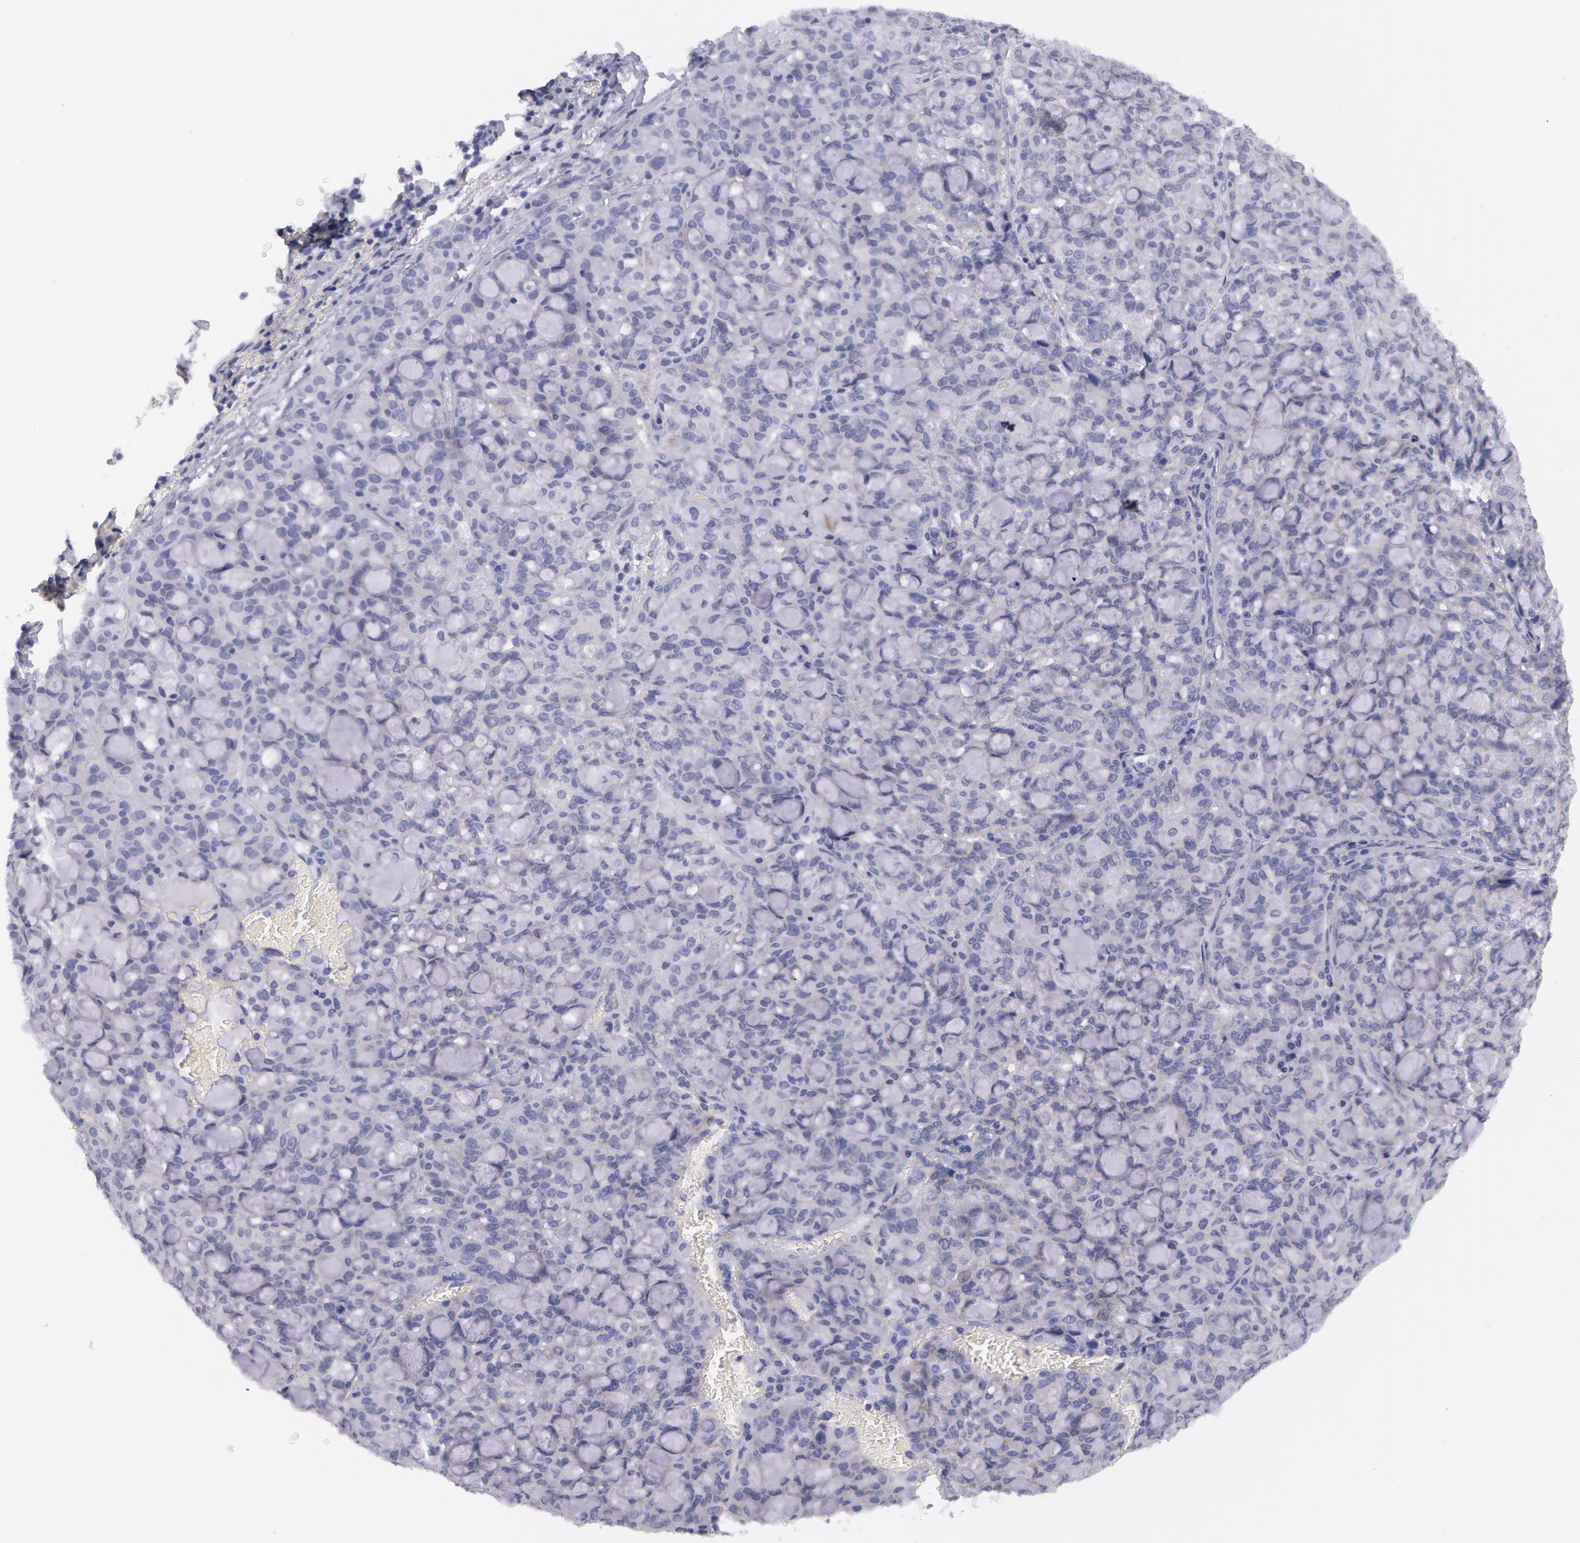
{"staining": {"intensity": "negative", "quantity": "none", "location": "none"}, "tissue": "lung cancer", "cell_type": "Tumor cells", "image_type": "cancer", "snomed": [{"axis": "morphology", "description": "Adenocarcinoma, NOS"}, {"axis": "topography", "description": "Lung"}], "caption": "Tumor cells show no significant staining in adenocarcinoma (lung).", "gene": "AMACR", "patient": {"sex": "female", "age": 44}}